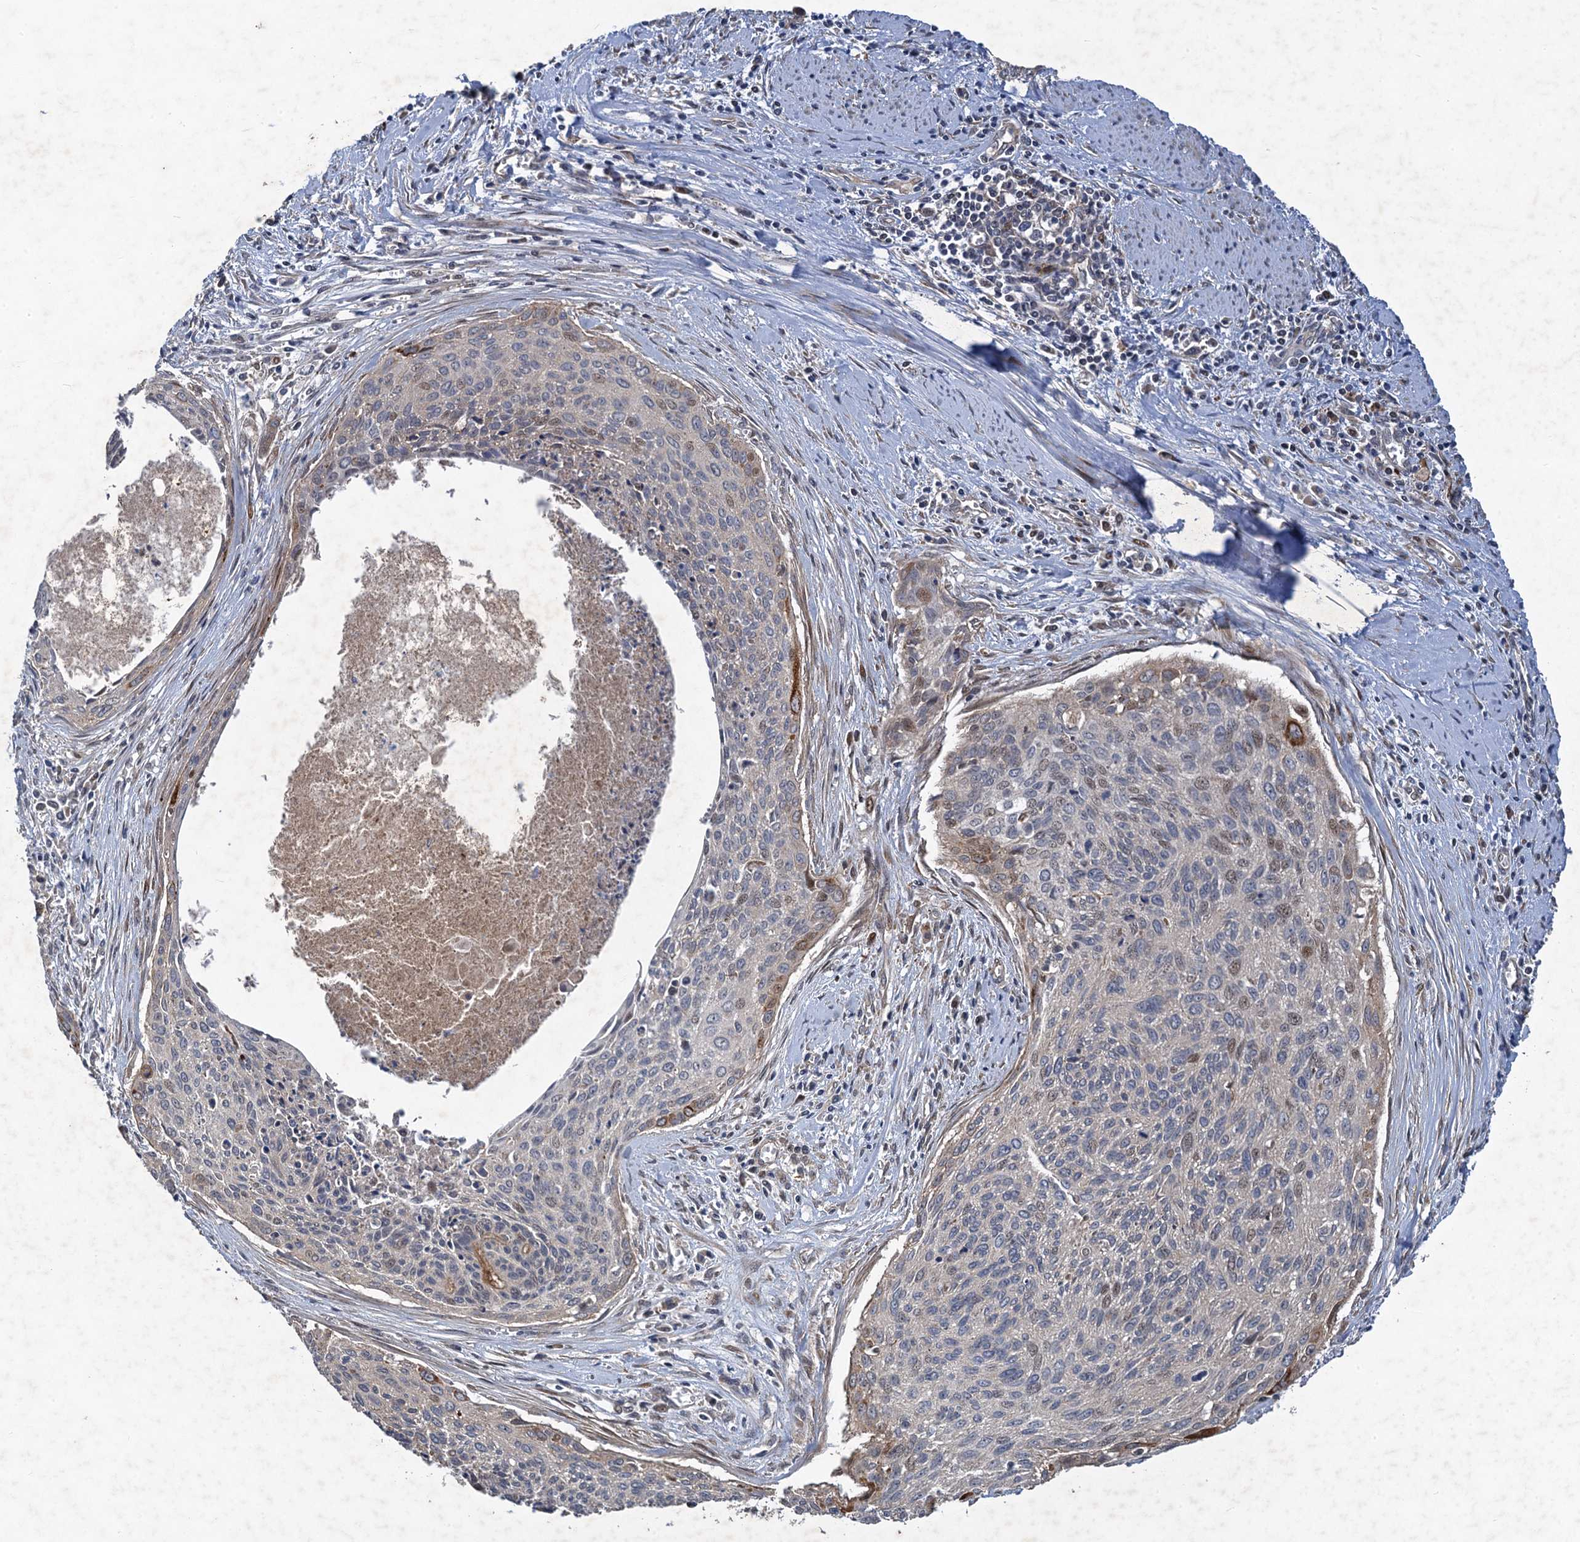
{"staining": {"intensity": "moderate", "quantity": "<25%", "location": "nuclear"}, "tissue": "cervical cancer", "cell_type": "Tumor cells", "image_type": "cancer", "snomed": [{"axis": "morphology", "description": "Squamous cell carcinoma, NOS"}, {"axis": "topography", "description": "Cervix"}], "caption": "The immunohistochemical stain highlights moderate nuclear expression in tumor cells of cervical cancer tissue.", "gene": "NUDT22", "patient": {"sex": "female", "age": 55}}